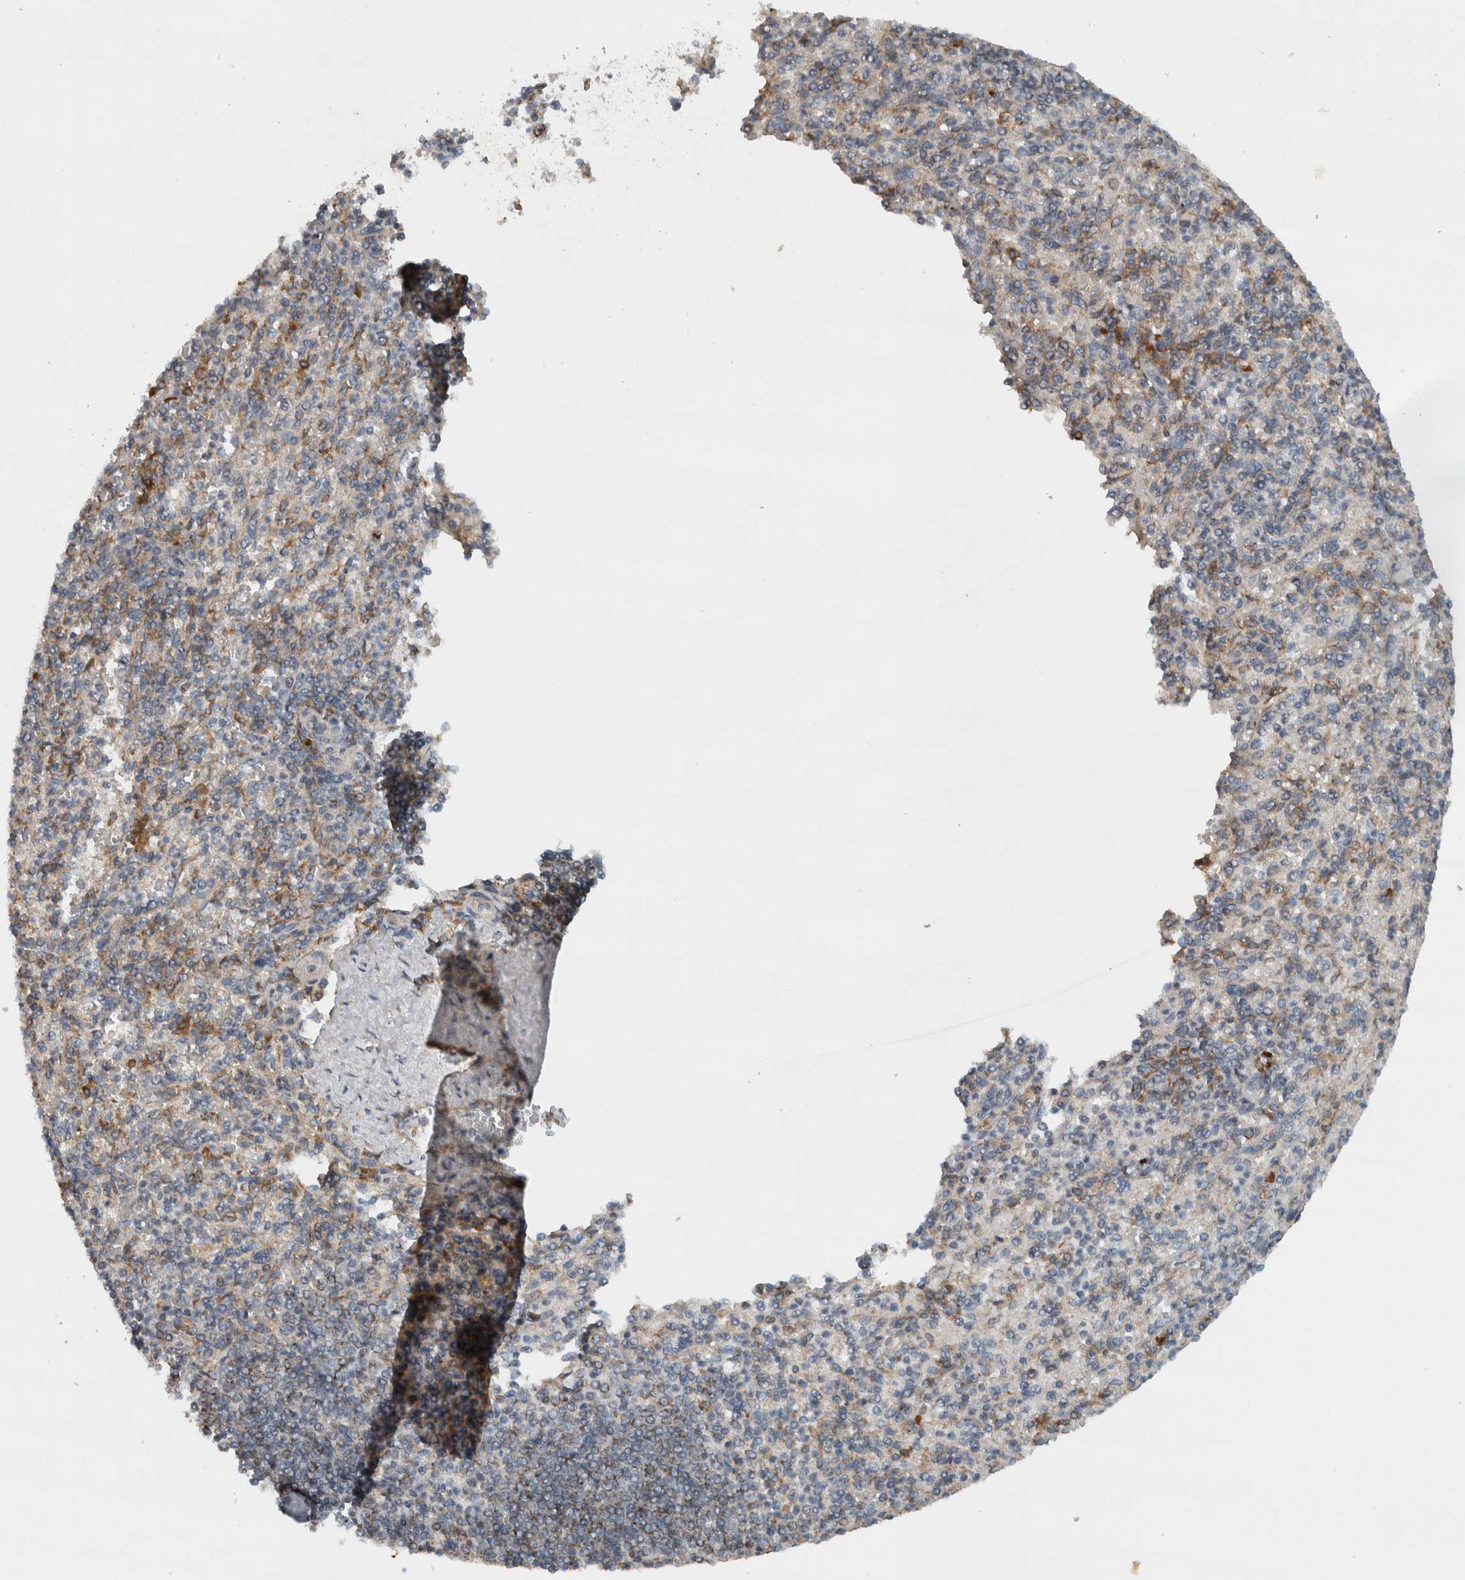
{"staining": {"intensity": "negative", "quantity": "none", "location": "none"}, "tissue": "spleen", "cell_type": "Cells in red pulp", "image_type": "normal", "snomed": [{"axis": "morphology", "description": "Normal tissue, NOS"}, {"axis": "topography", "description": "Spleen"}], "caption": "Immunohistochemistry (IHC) of benign spleen exhibits no expression in cells in red pulp.", "gene": "GPR137B", "patient": {"sex": "female", "age": 74}}